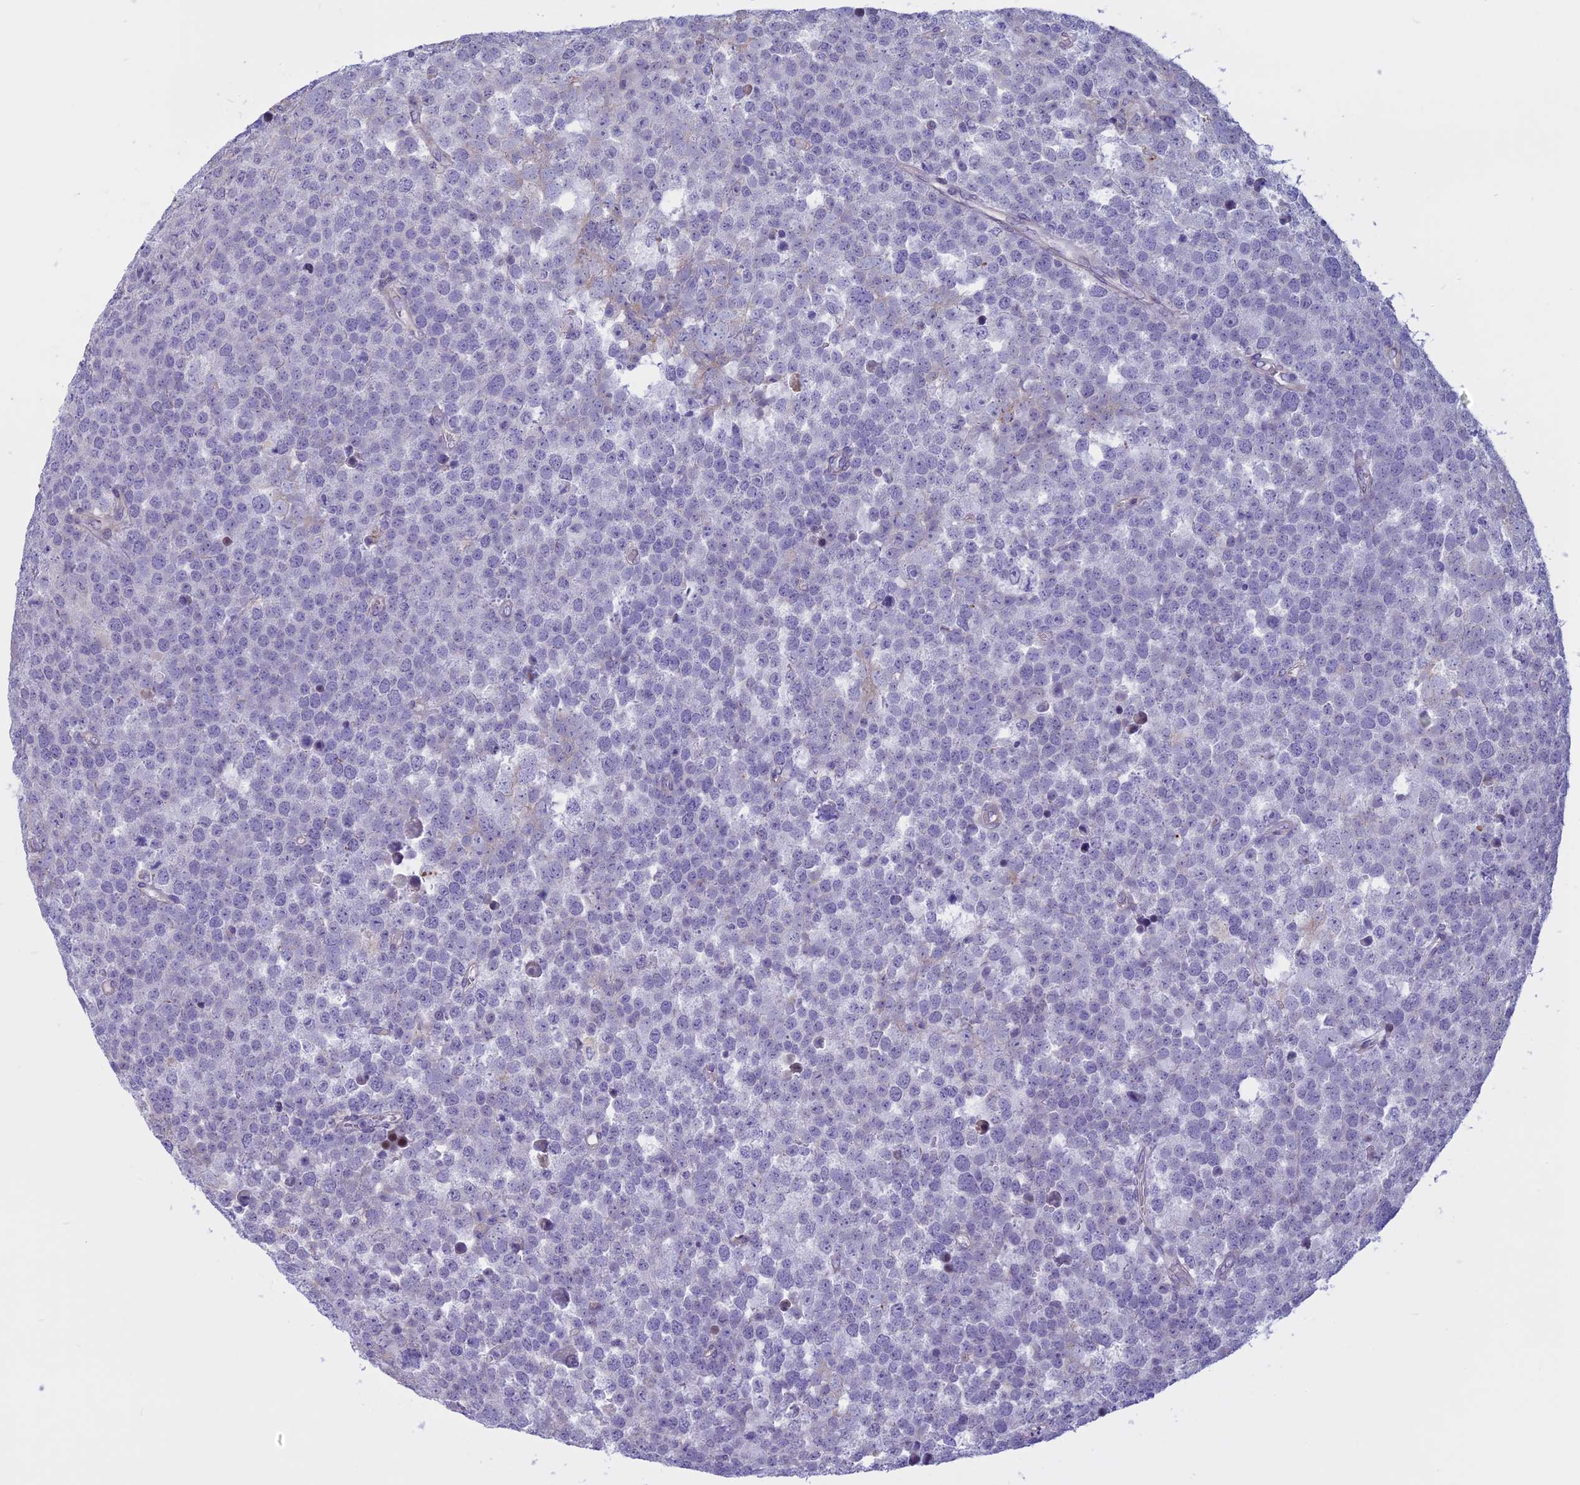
{"staining": {"intensity": "negative", "quantity": "none", "location": "none"}, "tissue": "testis cancer", "cell_type": "Tumor cells", "image_type": "cancer", "snomed": [{"axis": "morphology", "description": "Seminoma, NOS"}, {"axis": "topography", "description": "Testis"}], "caption": "Tumor cells are negative for protein expression in human testis seminoma.", "gene": "SPHKAP", "patient": {"sex": "male", "age": 71}}